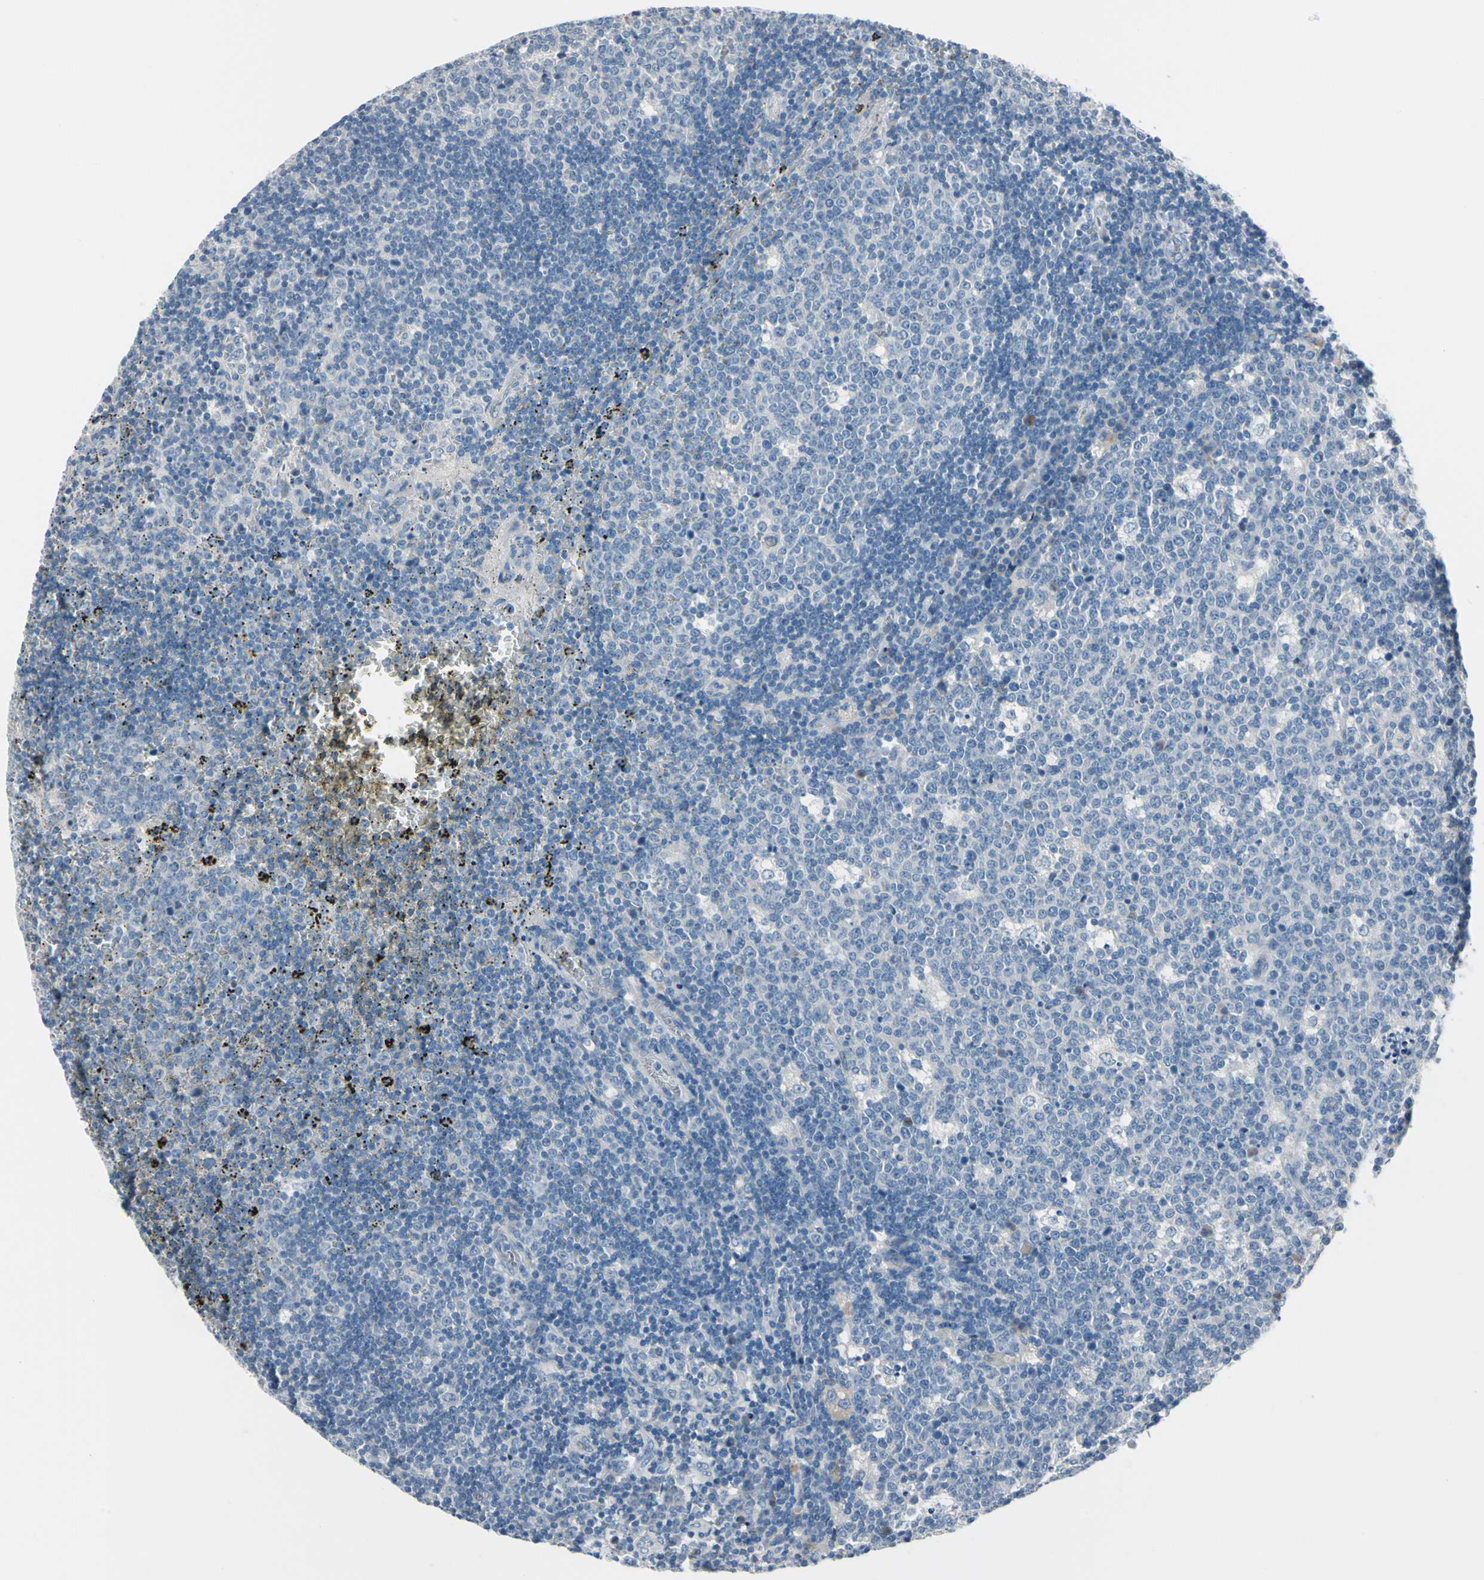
{"staining": {"intensity": "negative", "quantity": "none", "location": "none"}, "tissue": "lymph node", "cell_type": "Germinal center cells", "image_type": "normal", "snomed": [{"axis": "morphology", "description": "Normal tissue, NOS"}, {"axis": "topography", "description": "Lymph node"}, {"axis": "topography", "description": "Salivary gland"}], "caption": "This is a photomicrograph of immunohistochemistry staining of unremarkable lymph node, which shows no expression in germinal center cells.", "gene": "PGR", "patient": {"sex": "male", "age": 8}}